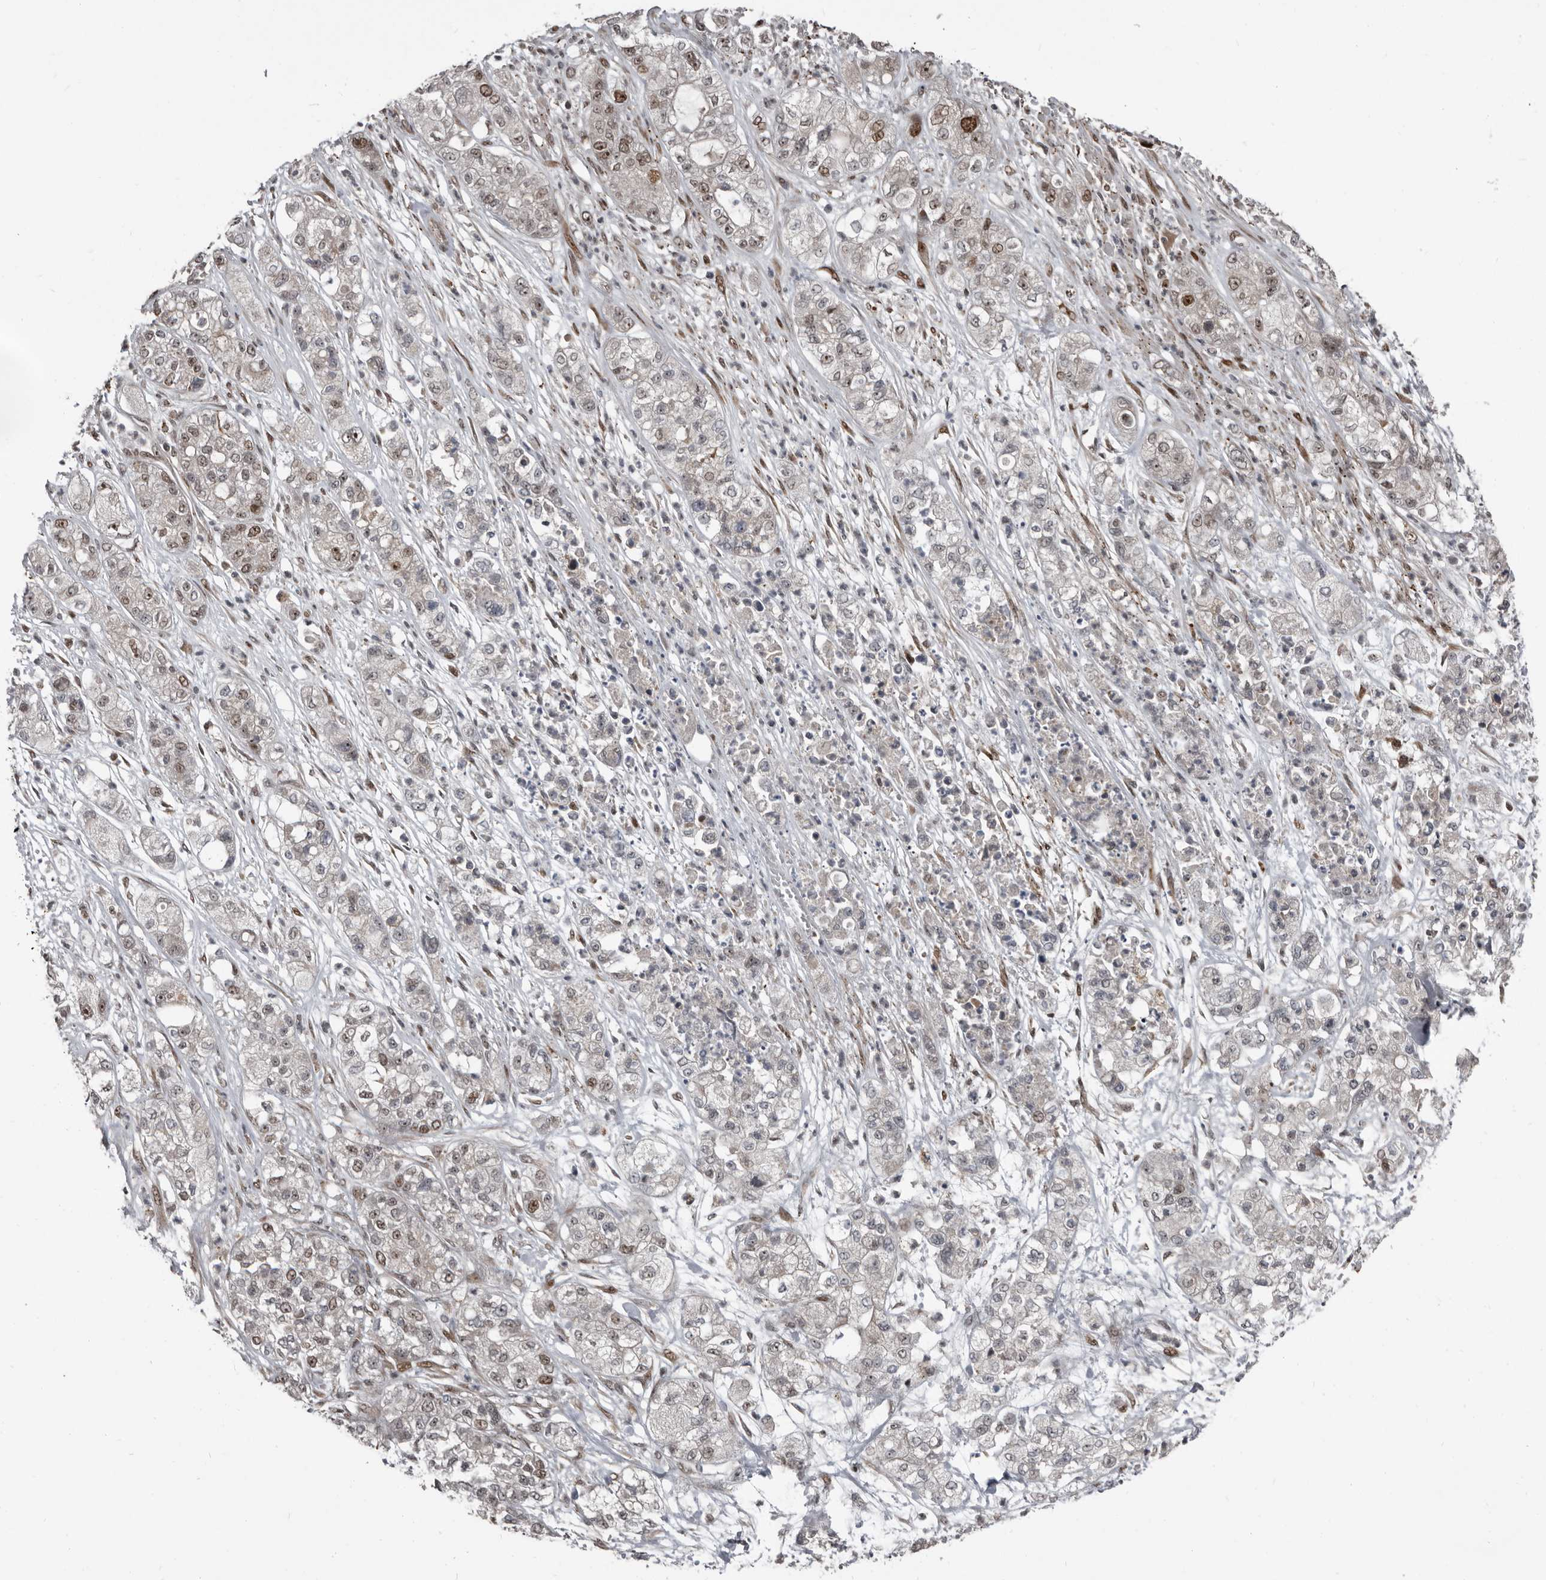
{"staining": {"intensity": "weak", "quantity": "25%-75%", "location": "nuclear"}, "tissue": "pancreatic cancer", "cell_type": "Tumor cells", "image_type": "cancer", "snomed": [{"axis": "morphology", "description": "Adenocarcinoma, NOS"}, {"axis": "topography", "description": "Pancreas"}], "caption": "Immunohistochemical staining of adenocarcinoma (pancreatic) displays low levels of weak nuclear protein positivity in about 25%-75% of tumor cells.", "gene": "CHD1L", "patient": {"sex": "female", "age": 78}}